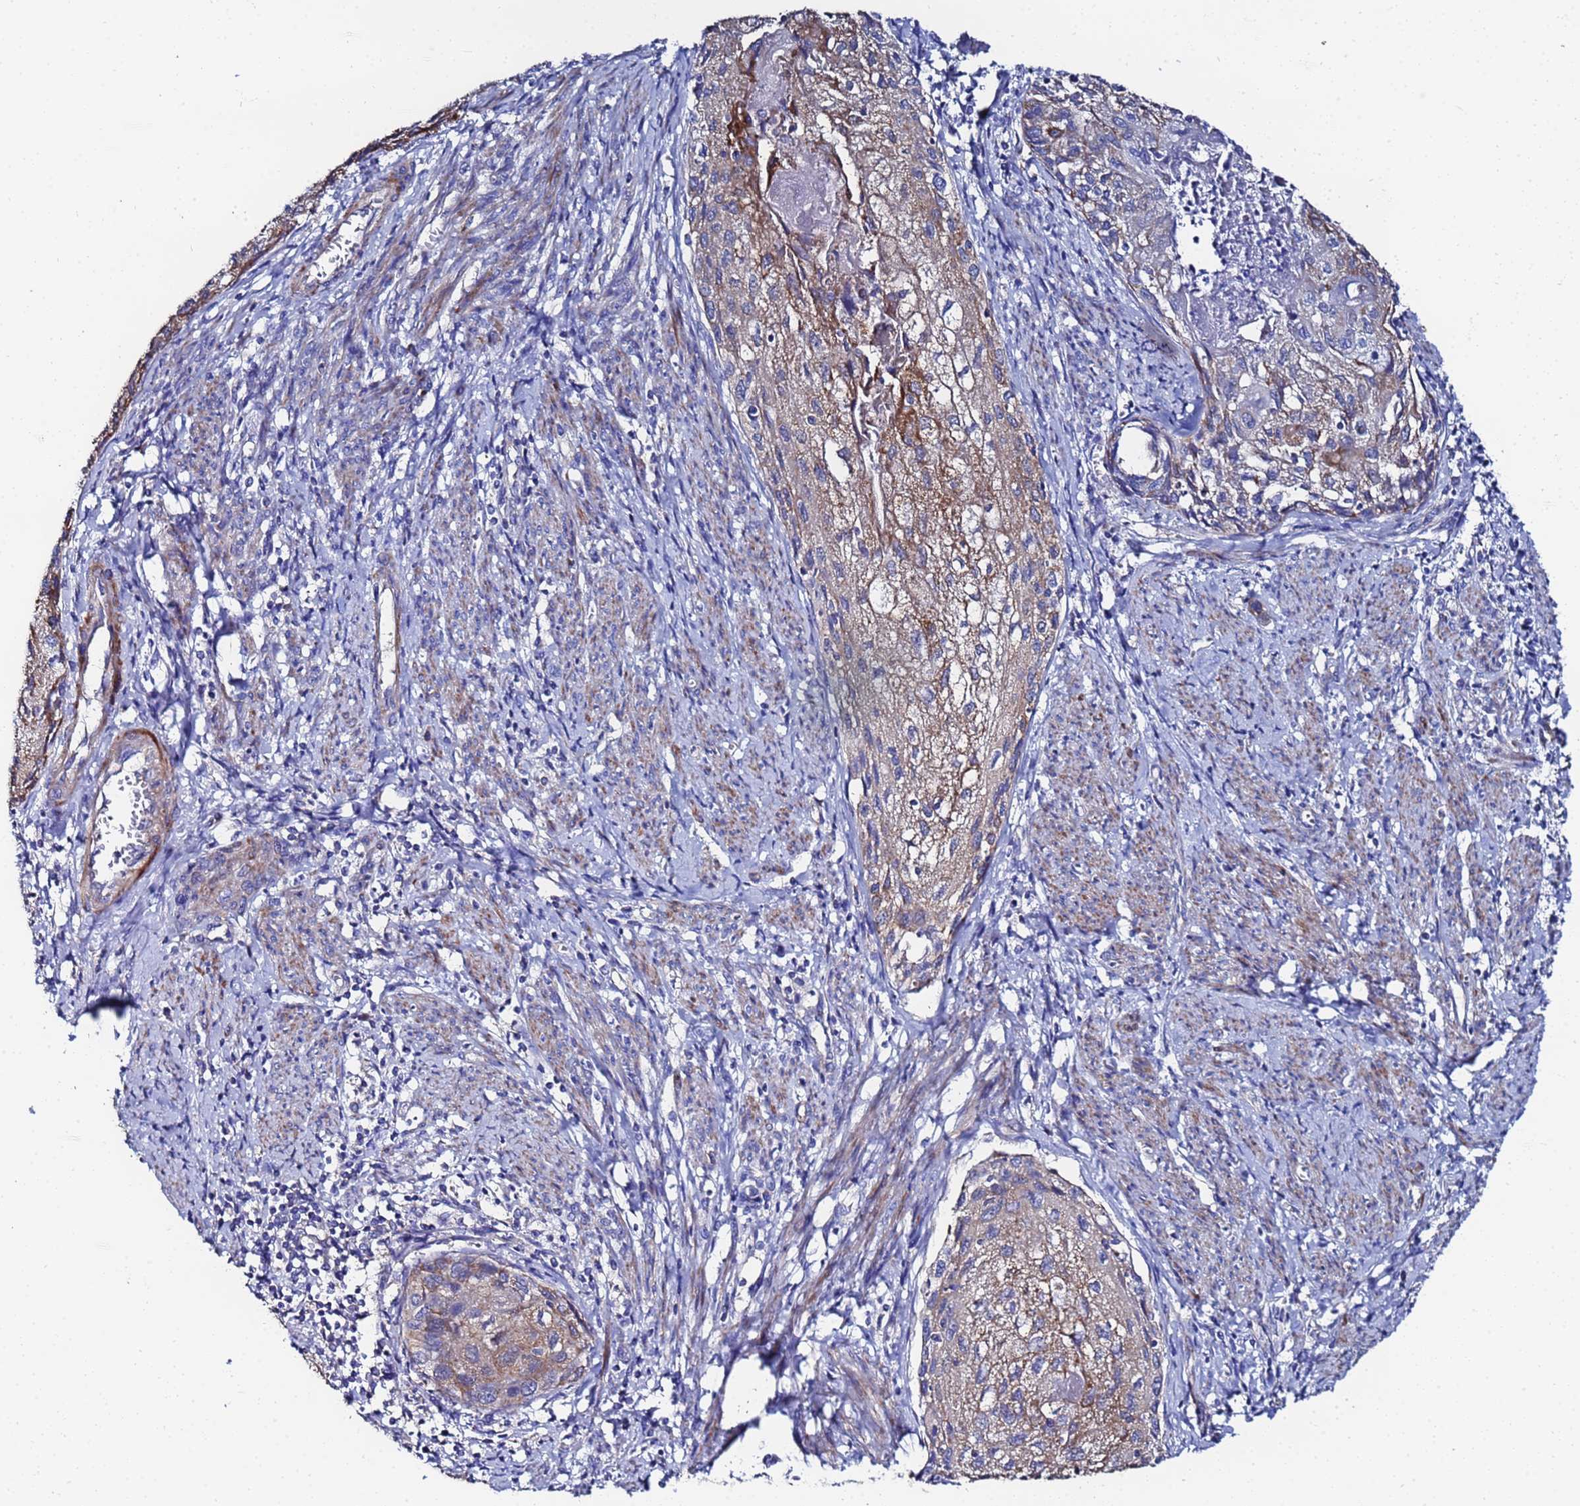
{"staining": {"intensity": "moderate", "quantity": "<25%", "location": "cytoplasmic/membranous"}, "tissue": "cervical cancer", "cell_type": "Tumor cells", "image_type": "cancer", "snomed": [{"axis": "morphology", "description": "Squamous cell carcinoma, NOS"}, {"axis": "topography", "description": "Cervix"}], "caption": "Cervical cancer stained for a protein (brown) shows moderate cytoplasmic/membranous positive expression in approximately <25% of tumor cells.", "gene": "FAHD2A", "patient": {"sex": "female", "age": 67}}